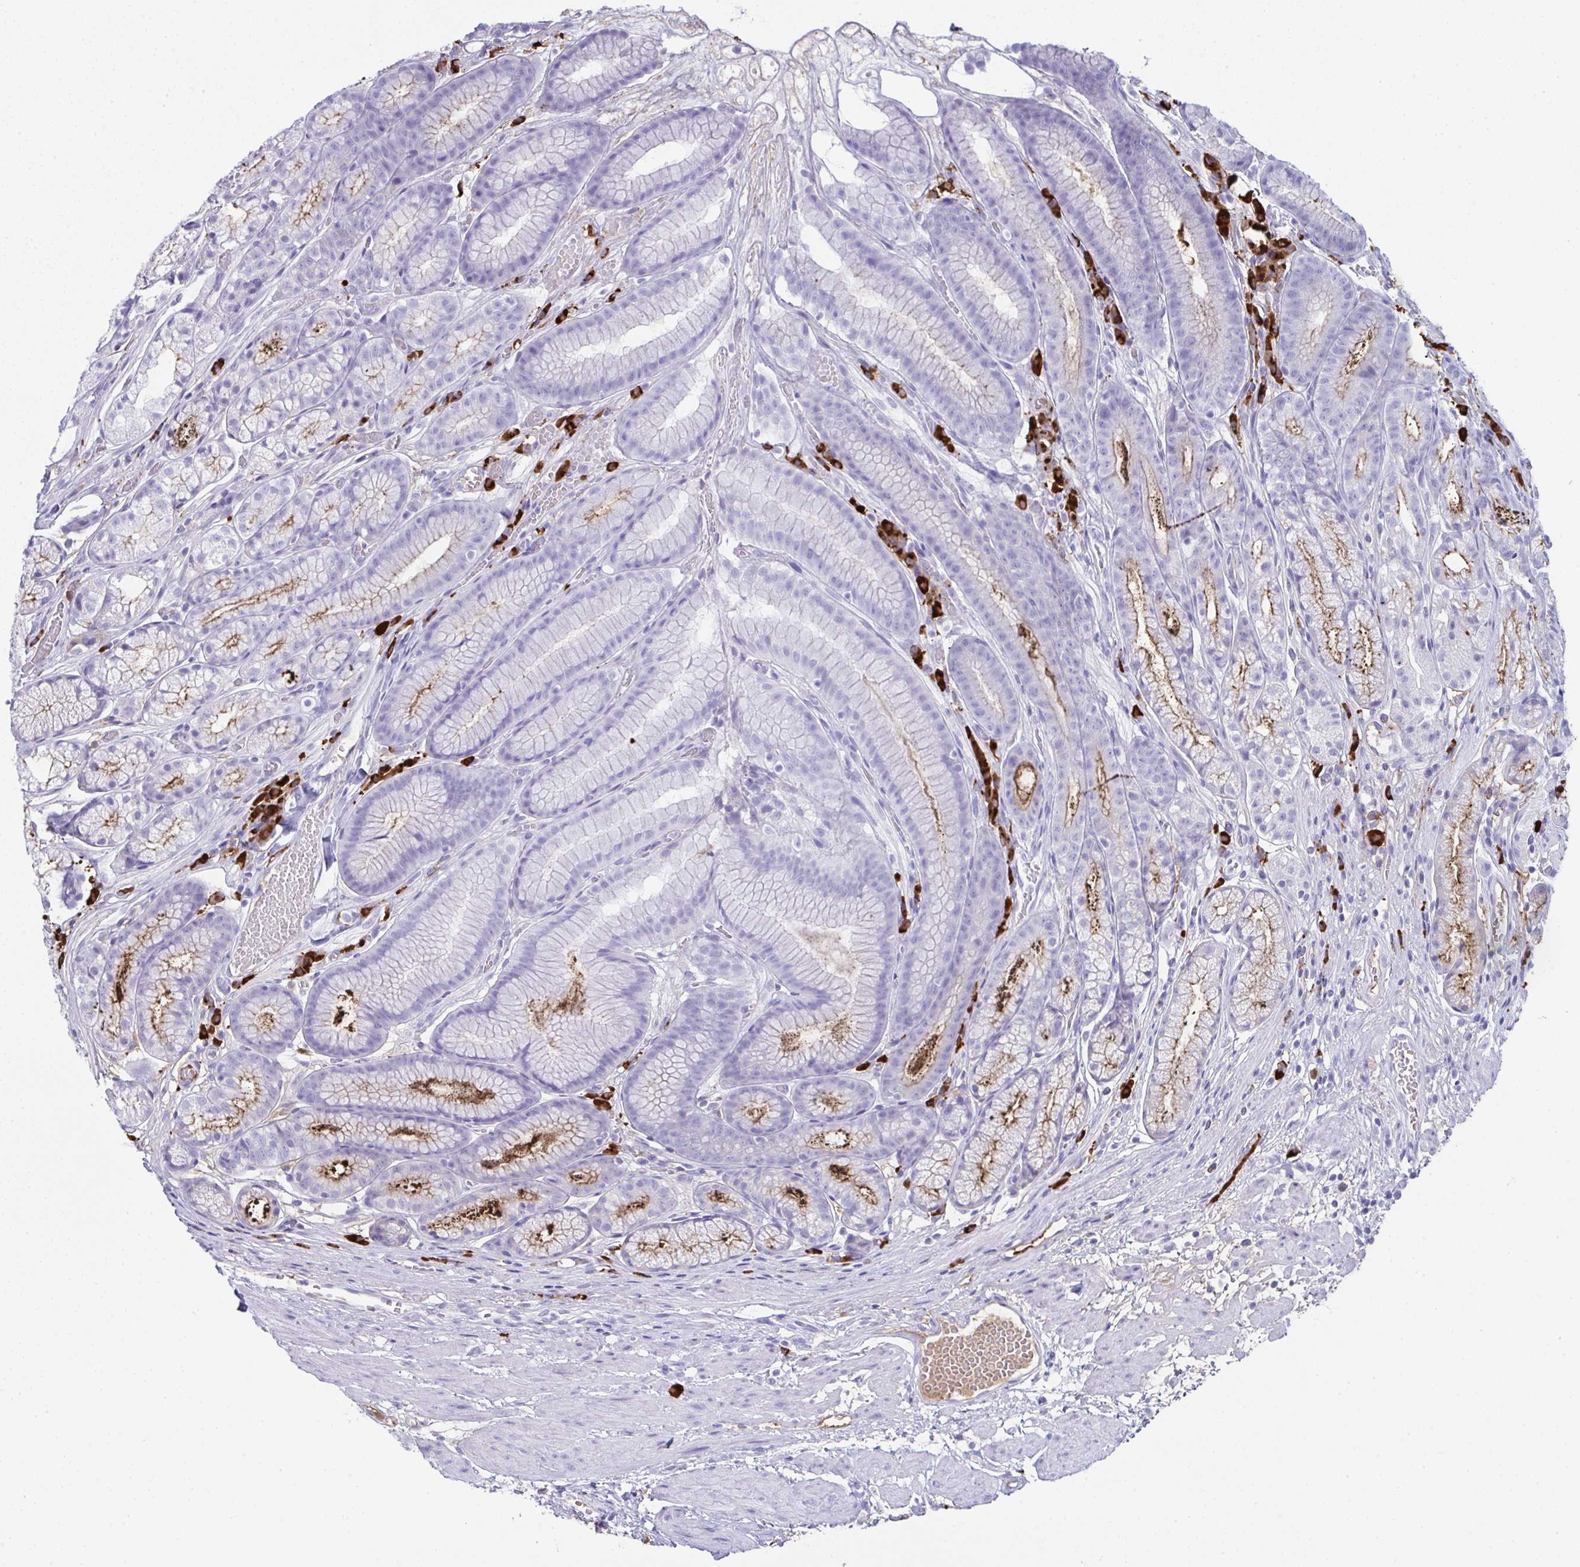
{"staining": {"intensity": "moderate", "quantity": "<25%", "location": "cytoplasmic/membranous"}, "tissue": "stomach", "cell_type": "Glandular cells", "image_type": "normal", "snomed": [{"axis": "morphology", "description": "Normal tissue, NOS"}, {"axis": "topography", "description": "Smooth muscle"}, {"axis": "topography", "description": "Stomach"}], "caption": "The image reveals immunohistochemical staining of benign stomach. There is moderate cytoplasmic/membranous expression is seen in about <25% of glandular cells.", "gene": "JCHAIN", "patient": {"sex": "male", "age": 70}}